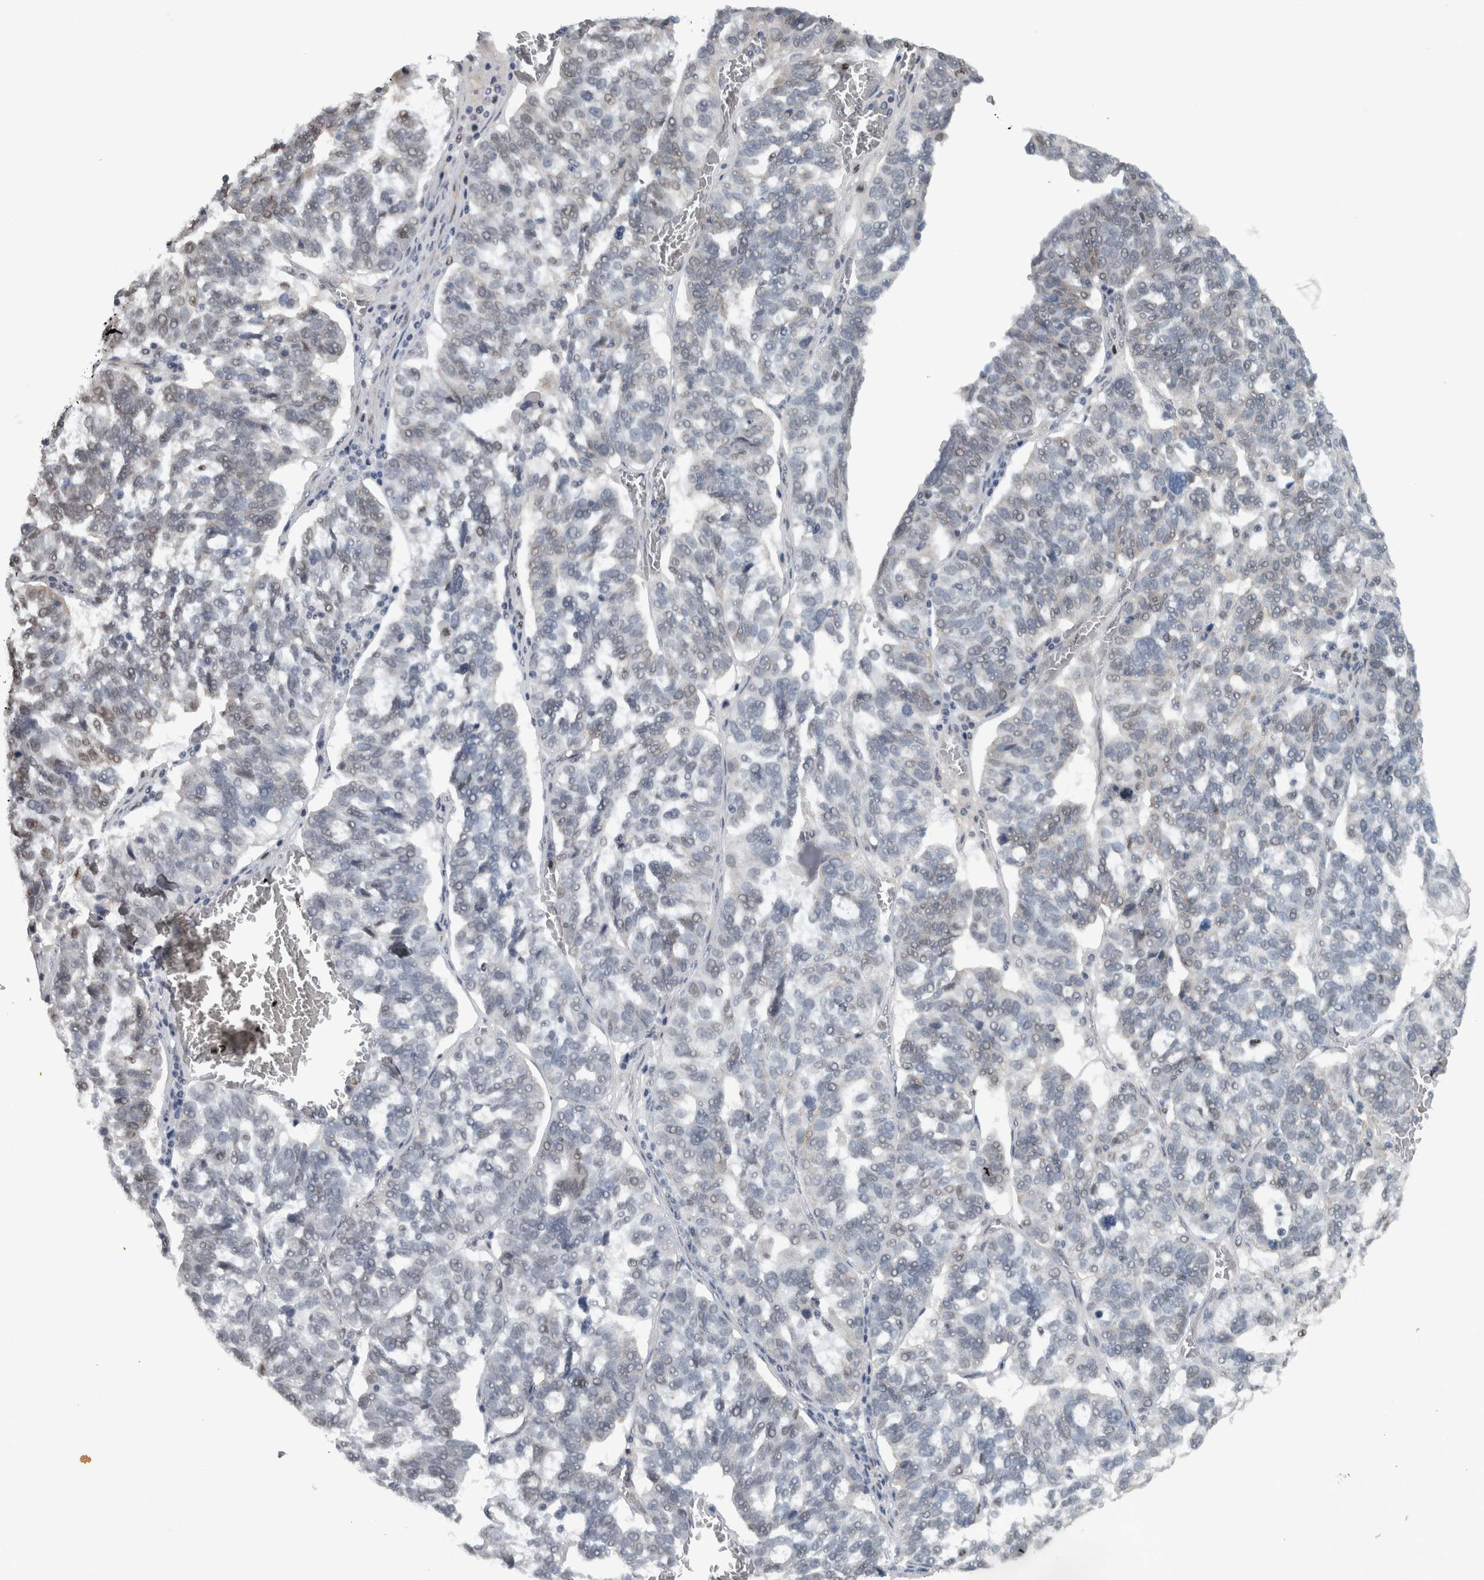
{"staining": {"intensity": "negative", "quantity": "none", "location": "none"}, "tissue": "ovarian cancer", "cell_type": "Tumor cells", "image_type": "cancer", "snomed": [{"axis": "morphology", "description": "Cystadenocarcinoma, serous, NOS"}, {"axis": "topography", "description": "Ovary"}], "caption": "Immunohistochemistry (IHC) micrograph of neoplastic tissue: human ovarian cancer stained with DAB reveals no significant protein staining in tumor cells. The staining is performed using DAB (3,3'-diaminobenzidine) brown chromogen with nuclei counter-stained in using hematoxylin.", "gene": "ADPRM", "patient": {"sex": "female", "age": 59}}